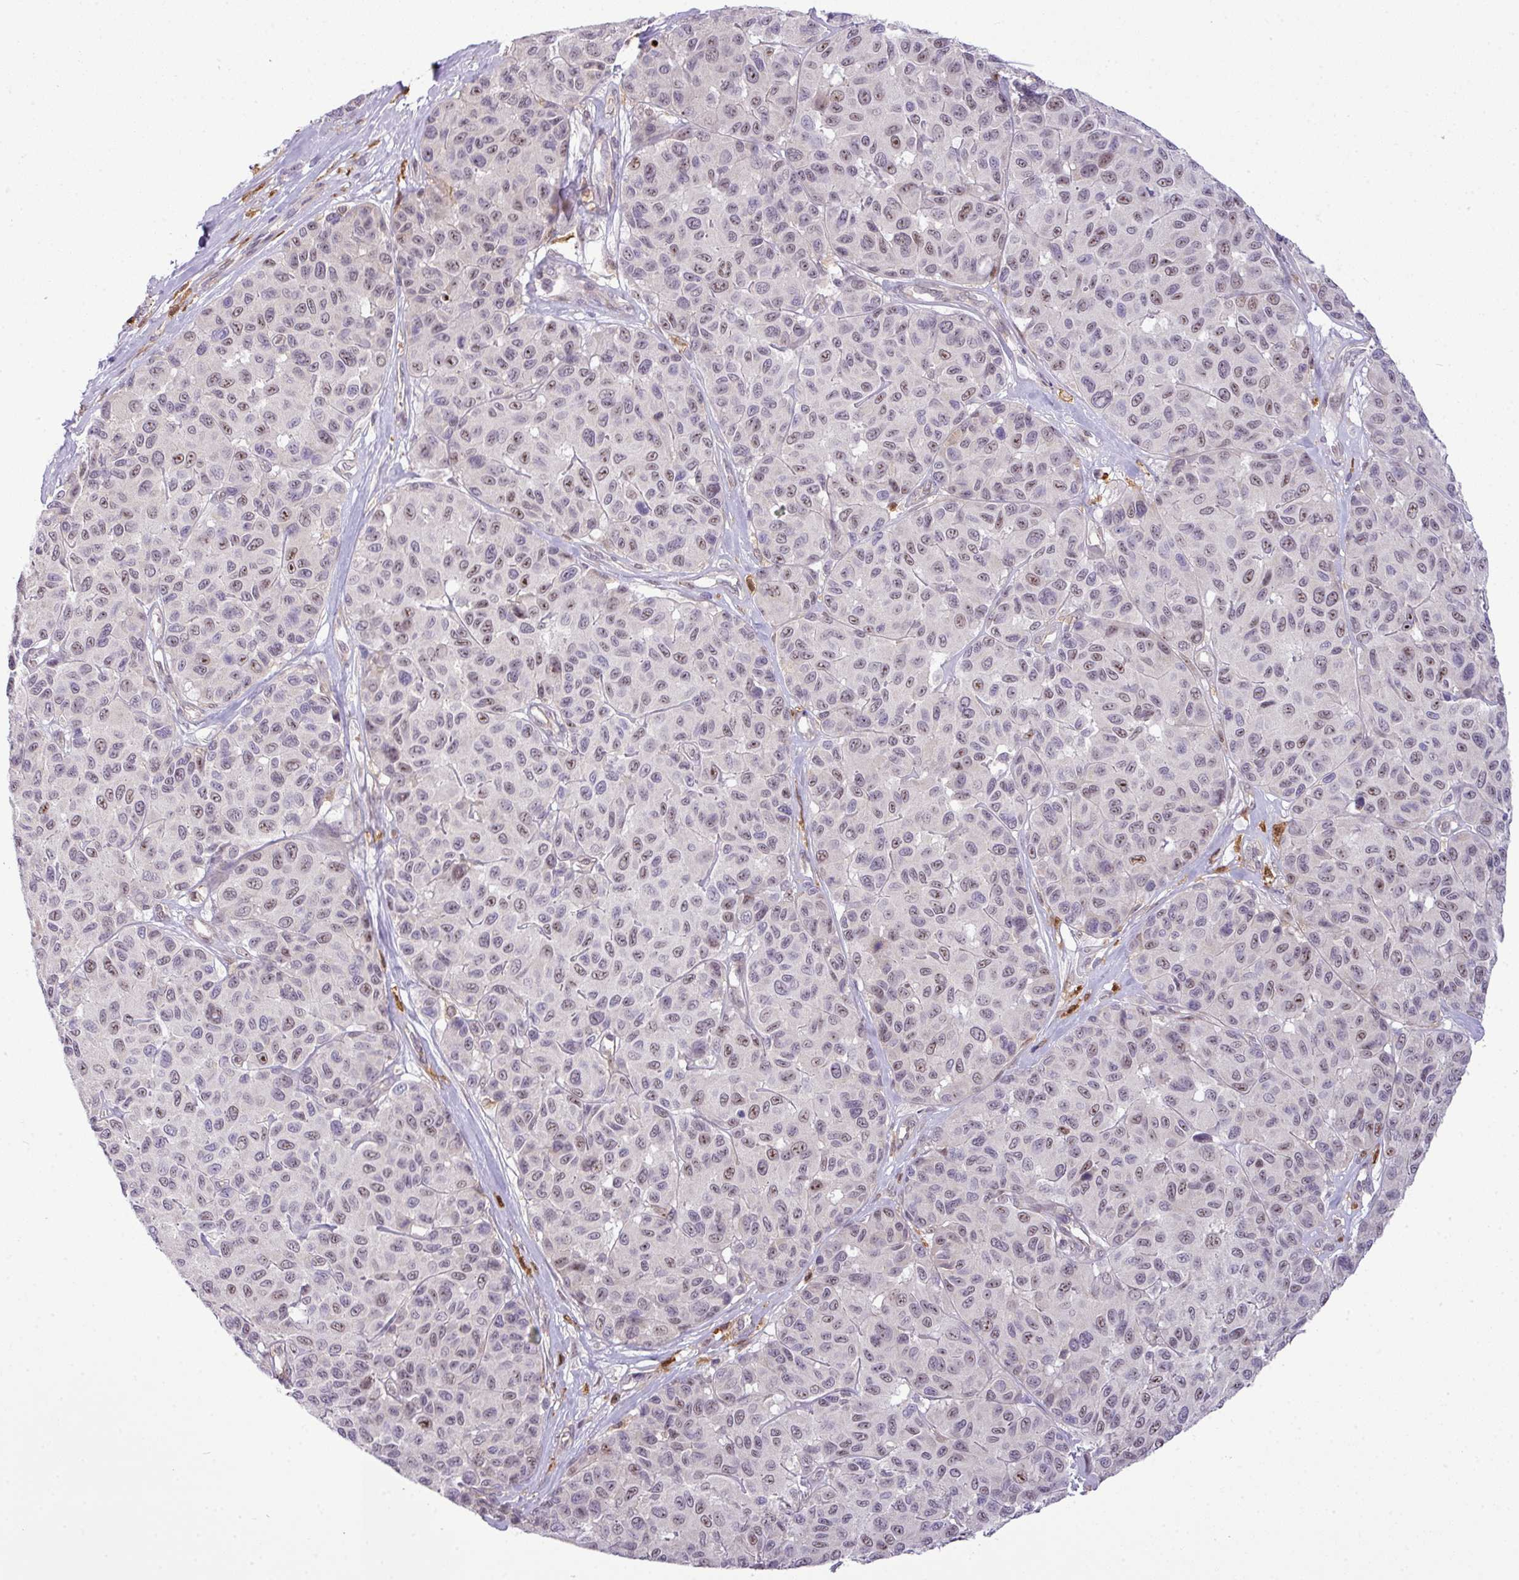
{"staining": {"intensity": "weak", "quantity": "25%-75%", "location": "nuclear"}, "tissue": "melanoma", "cell_type": "Tumor cells", "image_type": "cancer", "snomed": [{"axis": "morphology", "description": "Malignant melanoma, NOS"}, {"axis": "topography", "description": "Skin"}], "caption": "Immunohistochemical staining of malignant melanoma shows low levels of weak nuclear staining in approximately 25%-75% of tumor cells.", "gene": "MAK16", "patient": {"sex": "female", "age": 66}}